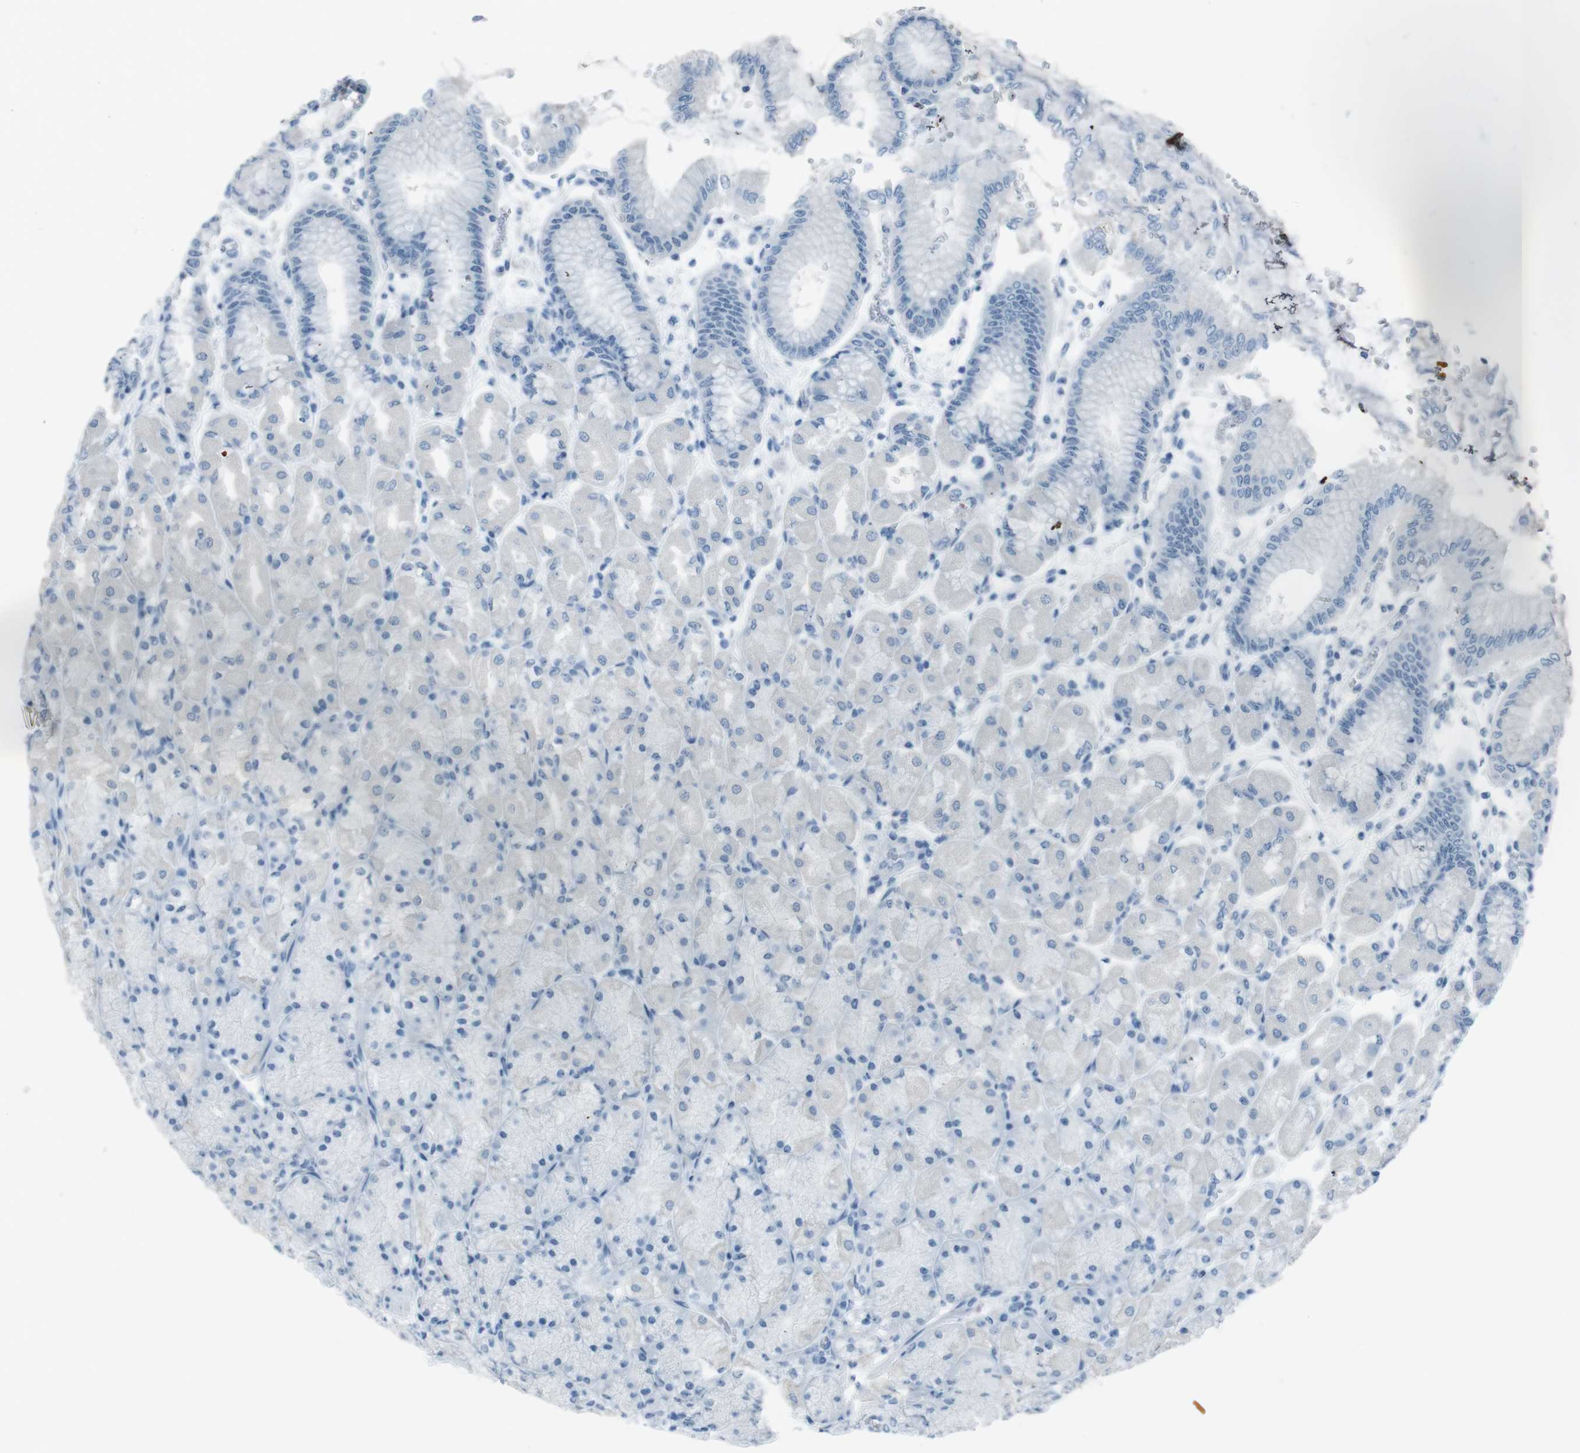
{"staining": {"intensity": "negative", "quantity": "none", "location": "none"}, "tissue": "stomach", "cell_type": "Glandular cells", "image_type": "normal", "snomed": [{"axis": "morphology", "description": "Normal tissue, NOS"}, {"axis": "topography", "description": "Stomach, upper"}], "caption": "The IHC photomicrograph has no significant positivity in glandular cells of stomach.", "gene": "TMEM207", "patient": {"sex": "female", "age": 56}}